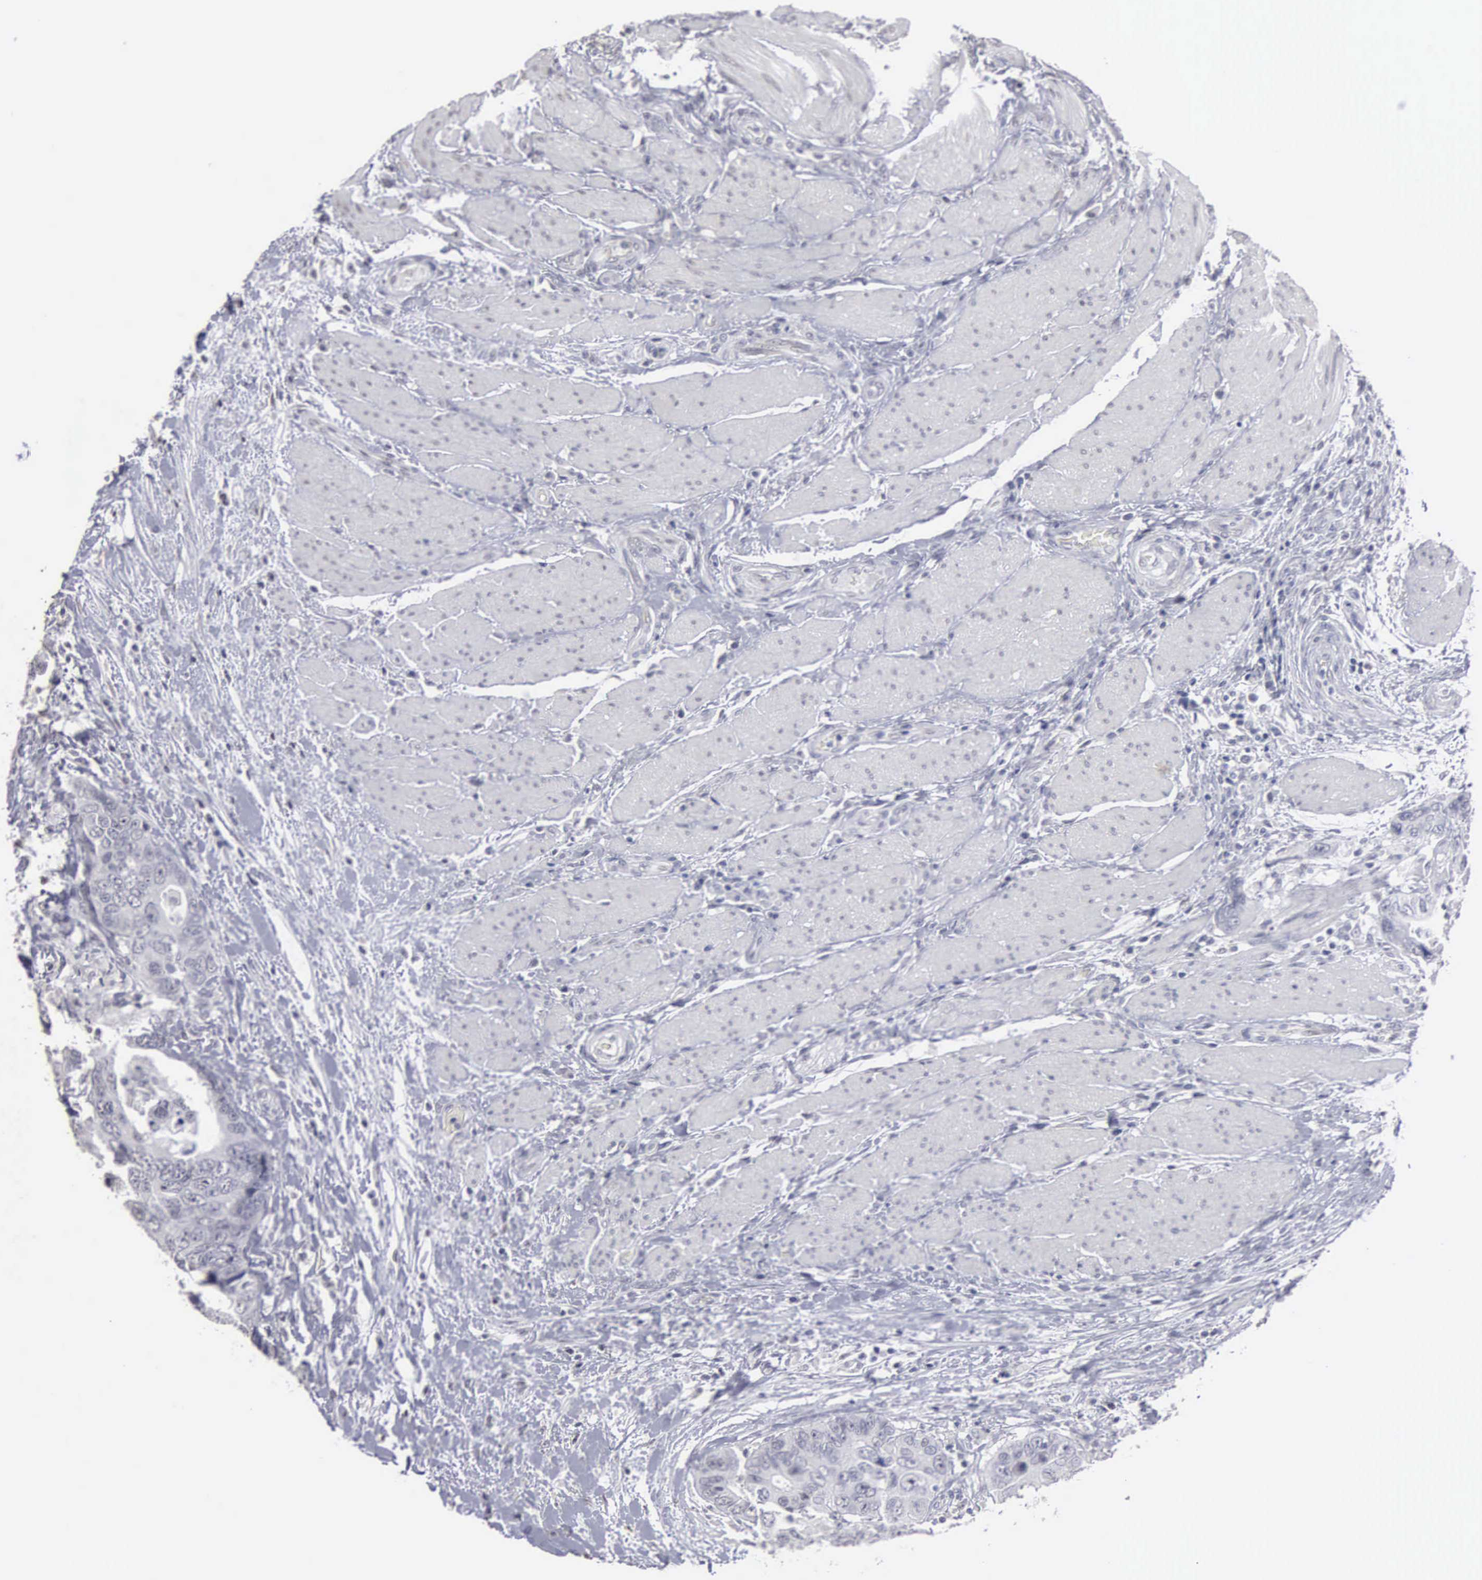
{"staining": {"intensity": "negative", "quantity": "none", "location": "none"}, "tissue": "colorectal cancer", "cell_type": "Tumor cells", "image_type": "cancer", "snomed": [{"axis": "morphology", "description": "Adenocarcinoma, NOS"}, {"axis": "topography", "description": "Rectum"}], "caption": "Immunohistochemistry micrograph of neoplastic tissue: adenocarcinoma (colorectal) stained with DAB exhibits no significant protein expression in tumor cells.", "gene": "UPB1", "patient": {"sex": "female", "age": 67}}